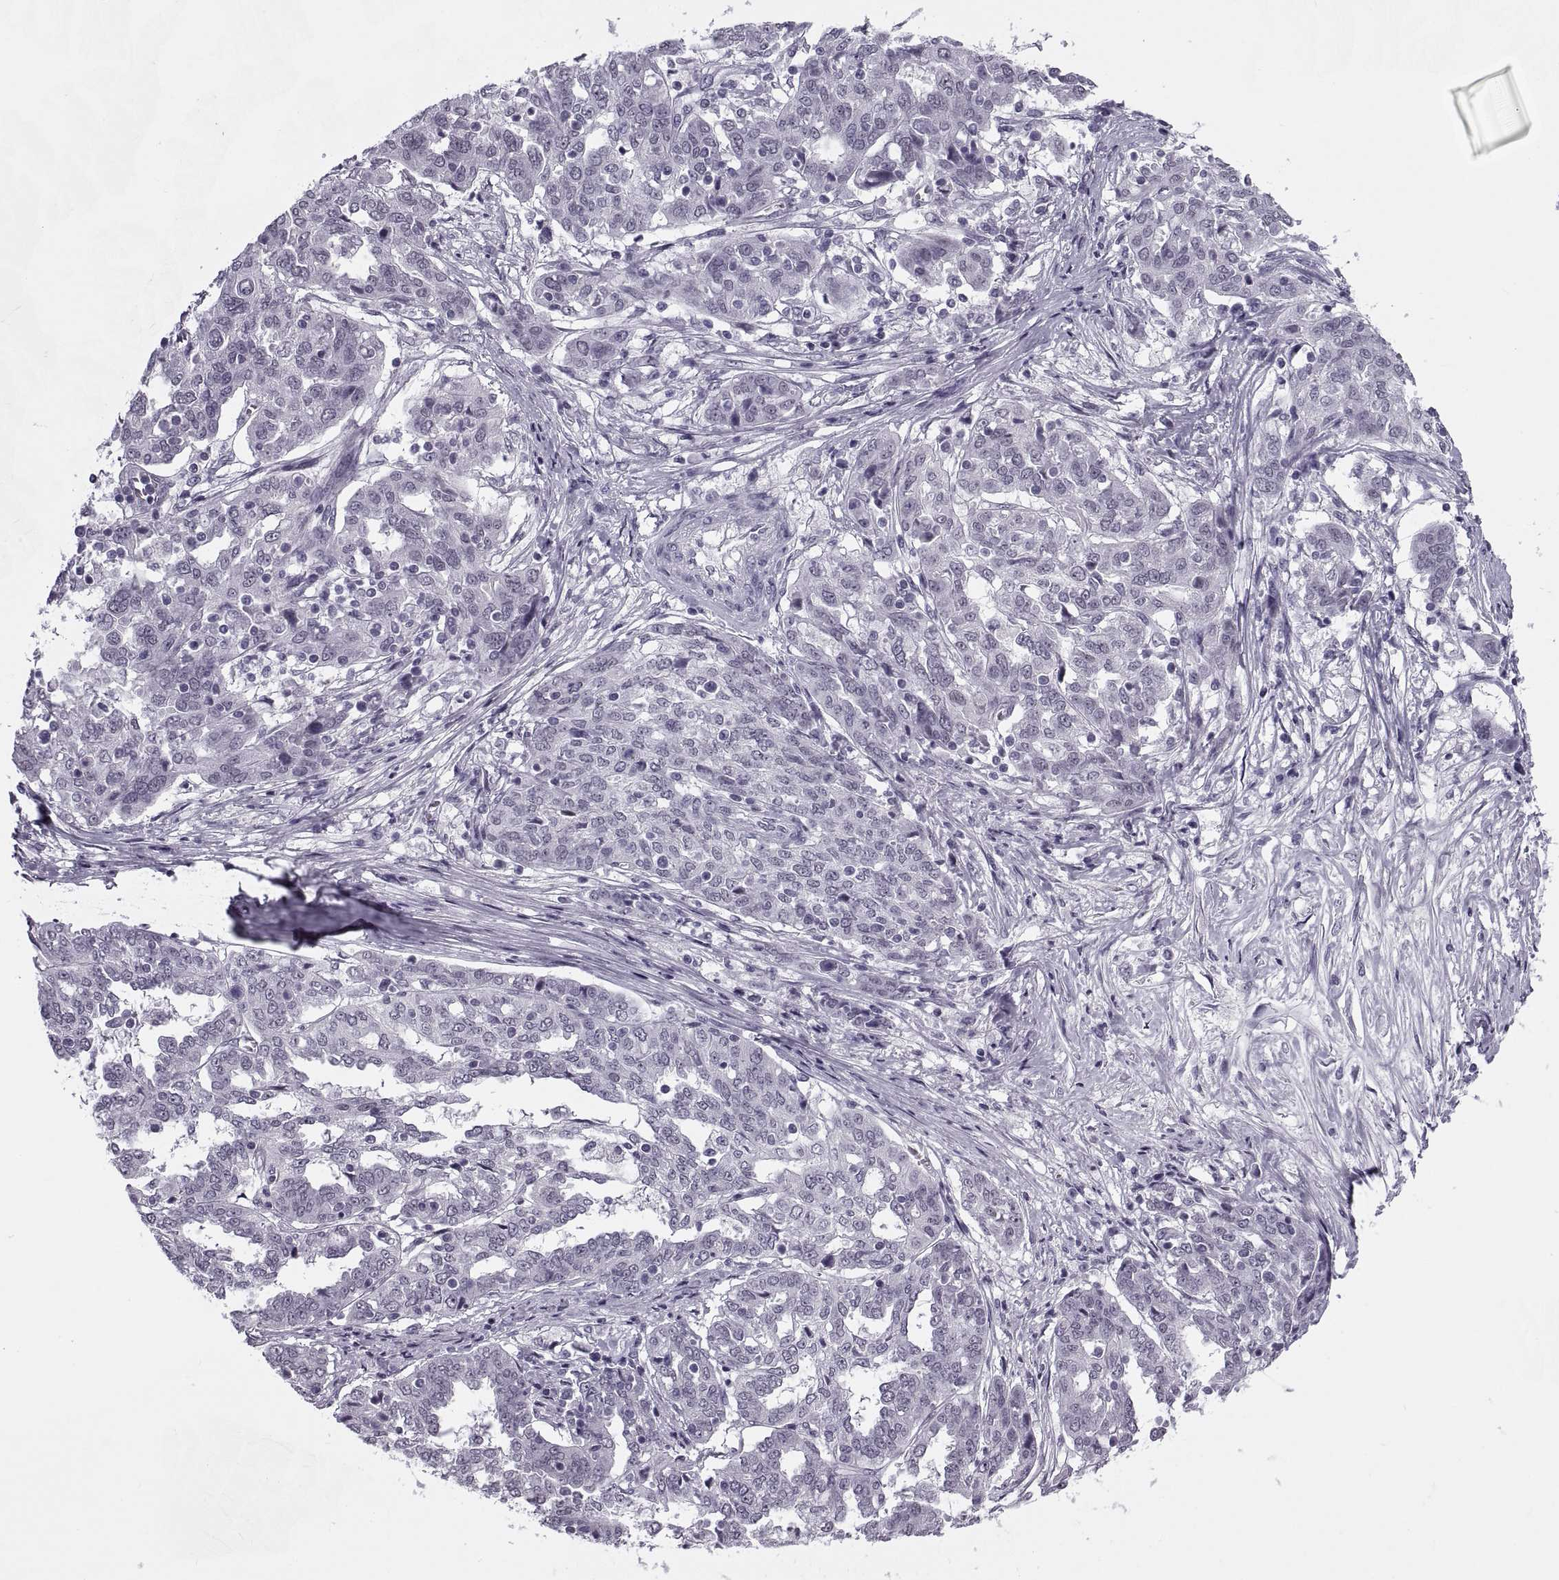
{"staining": {"intensity": "negative", "quantity": "none", "location": "none"}, "tissue": "ovarian cancer", "cell_type": "Tumor cells", "image_type": "cancer", "snomed": [{"axis": "morphology", "description": "Cystadenocarcinoma, serous, NOS"}, {"axis": "topography", "description": "Ovary"}], "caption": "Ovarian cancer (serous cystadenocarcinoma) was stained to show a protein in brown. There is no significant staining in tumor cells.", "gene": "TBC1D3G", "patient": {"sex": "female", "age": 67}}